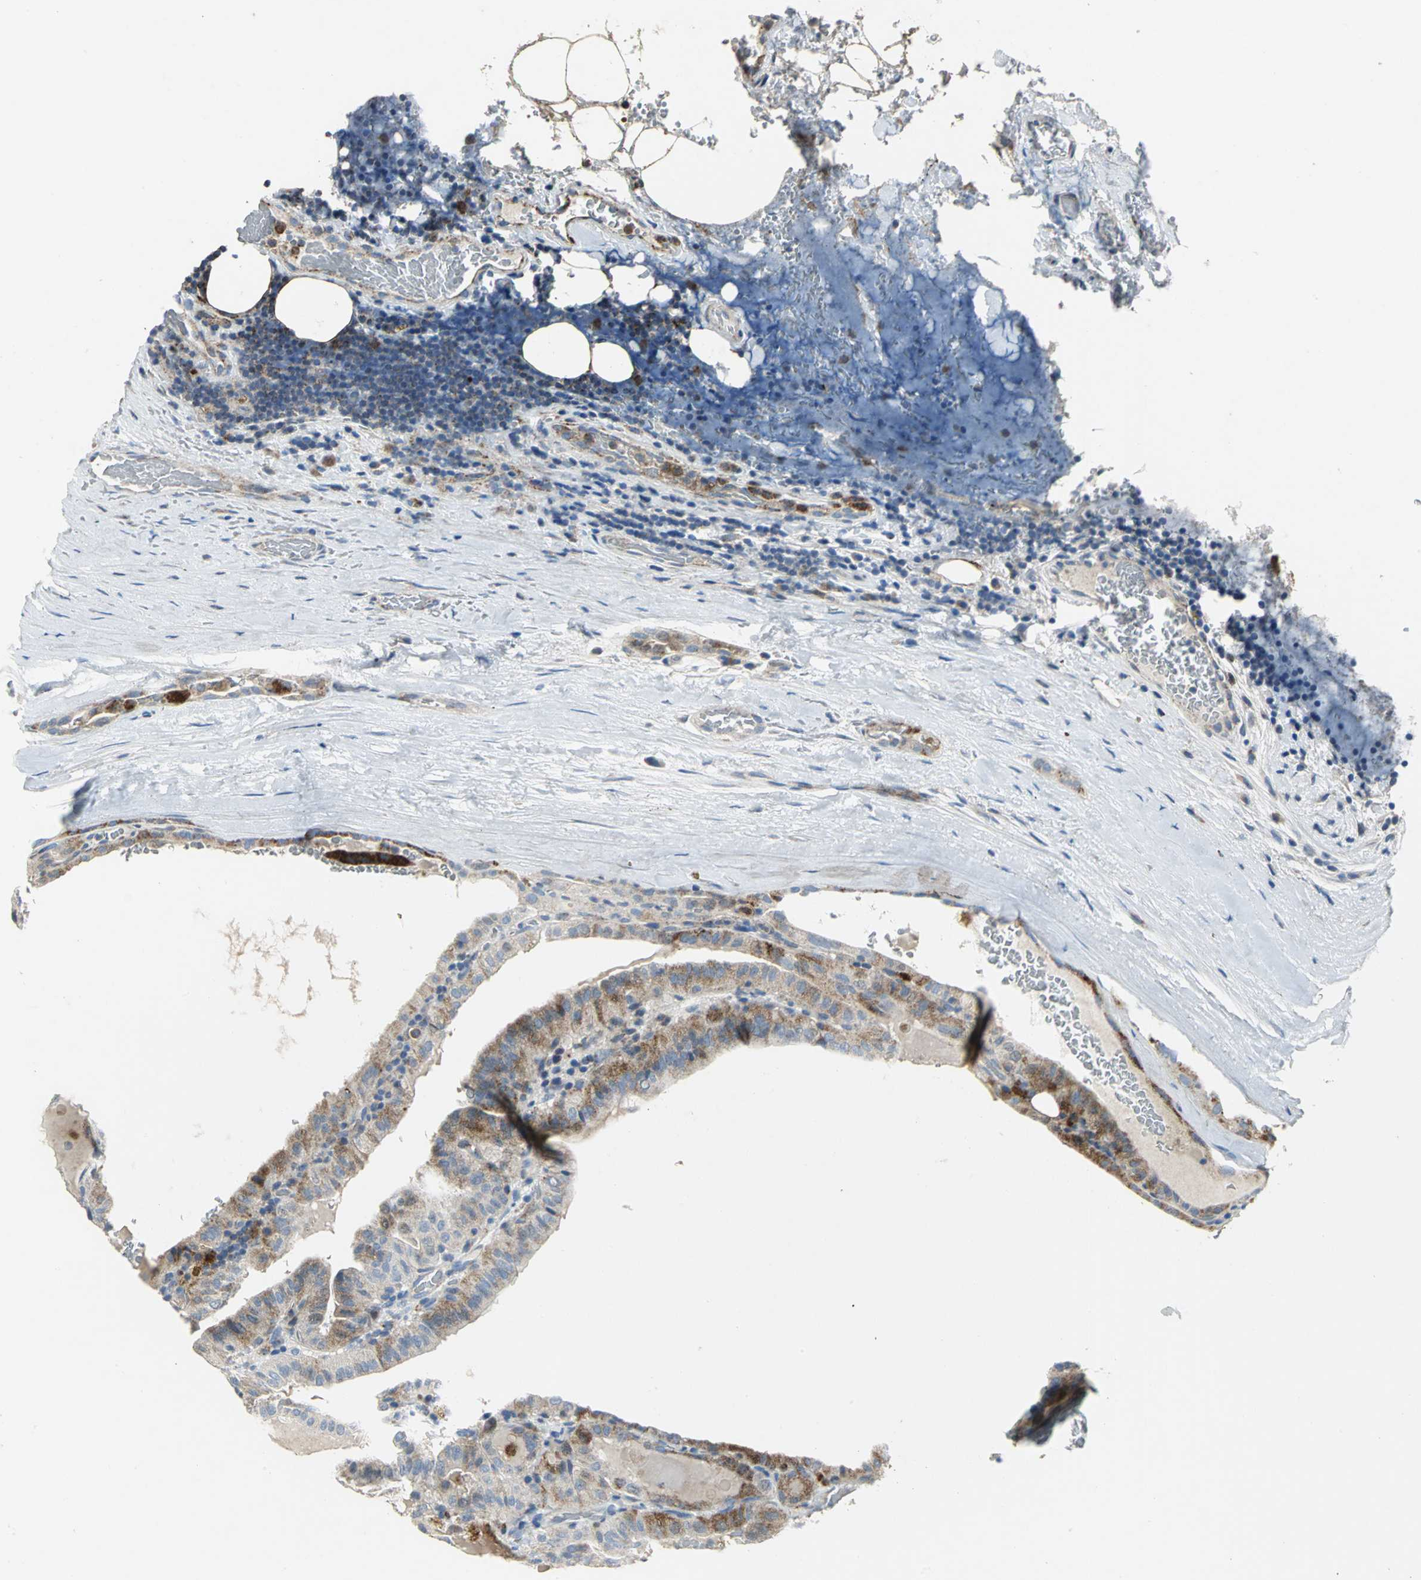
{"staining": {"intensity": "moderate", "quantity": "25%-75%", "location": "cytoplasmic/membranous"}, "tissue": "thyroid cancer", "cell_type": "Tumor cells", "image_type": "cancer", "snomed": [{"axis": "morphology", "description": "Papillary adenocarcinoma, NOS"}, {"axis": "topography", "description": "Thyroid gland"}], "caption": "Human thyroid papillary adenocarcinoma stained for a protein (brown) exhibits moderate cytoplasmic/membranous positive expression in approximately 25%-75% of tumor cells.", "gene": "SPPL2B", "patient": {"sex": "male", "age": 77}}